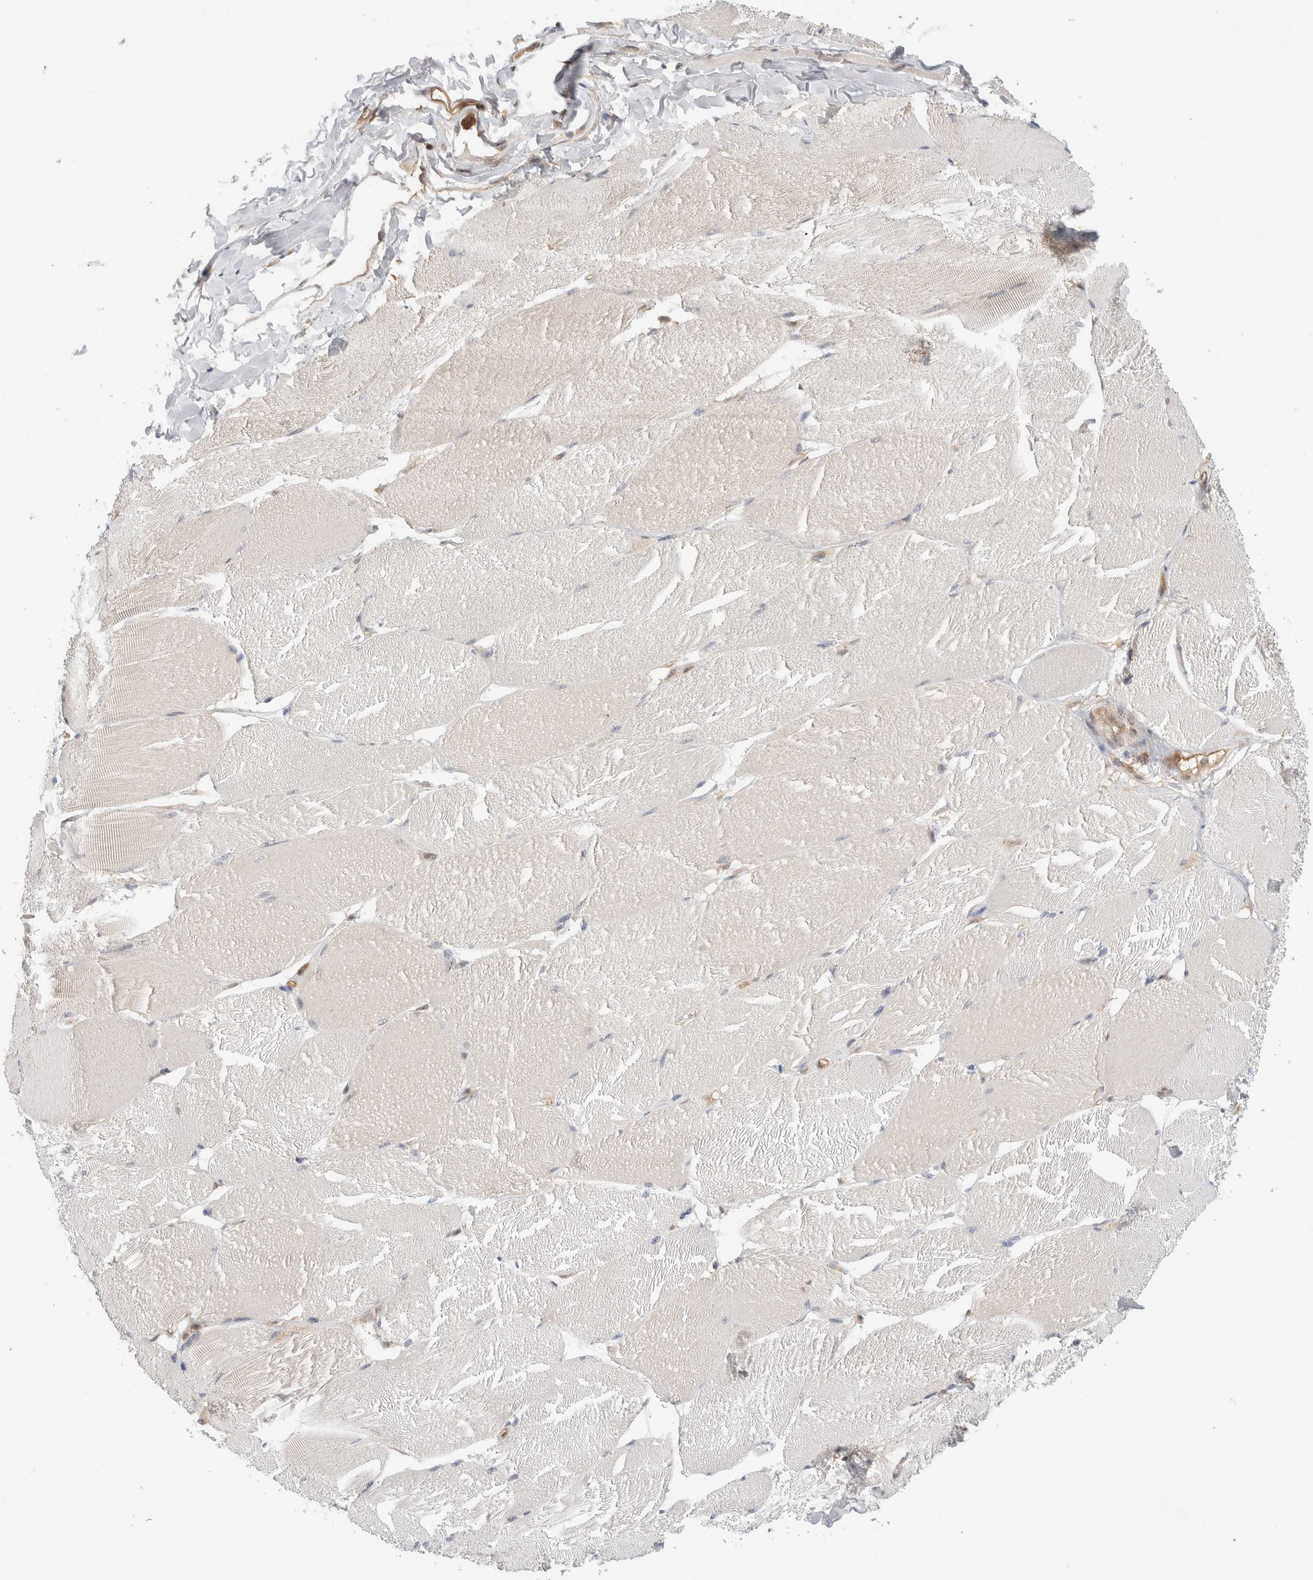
{"staining": {"intensity": "negative", "quantity": "none", "location": "none"}, "tissue": "skeletal muscle", "cell_type": "Myocytes", "image_type": "normal", "snomed": [{"axis": "morphology", "description": "Normal tissue, NOS"}, {"axis": "topography", "description": "Skin"}, {"axis": "topography", "description": "Skeletal muscle"}], "caption": "Immunohistochemistry (IHC) of normal human skeletal muscle exhibits no staining in myocytes. (DAB immunohistochemistry (IHC) with hematoxylin counter stain).", "gene": "NFKB1", "patient": {"sex": "male", "age": 83}}